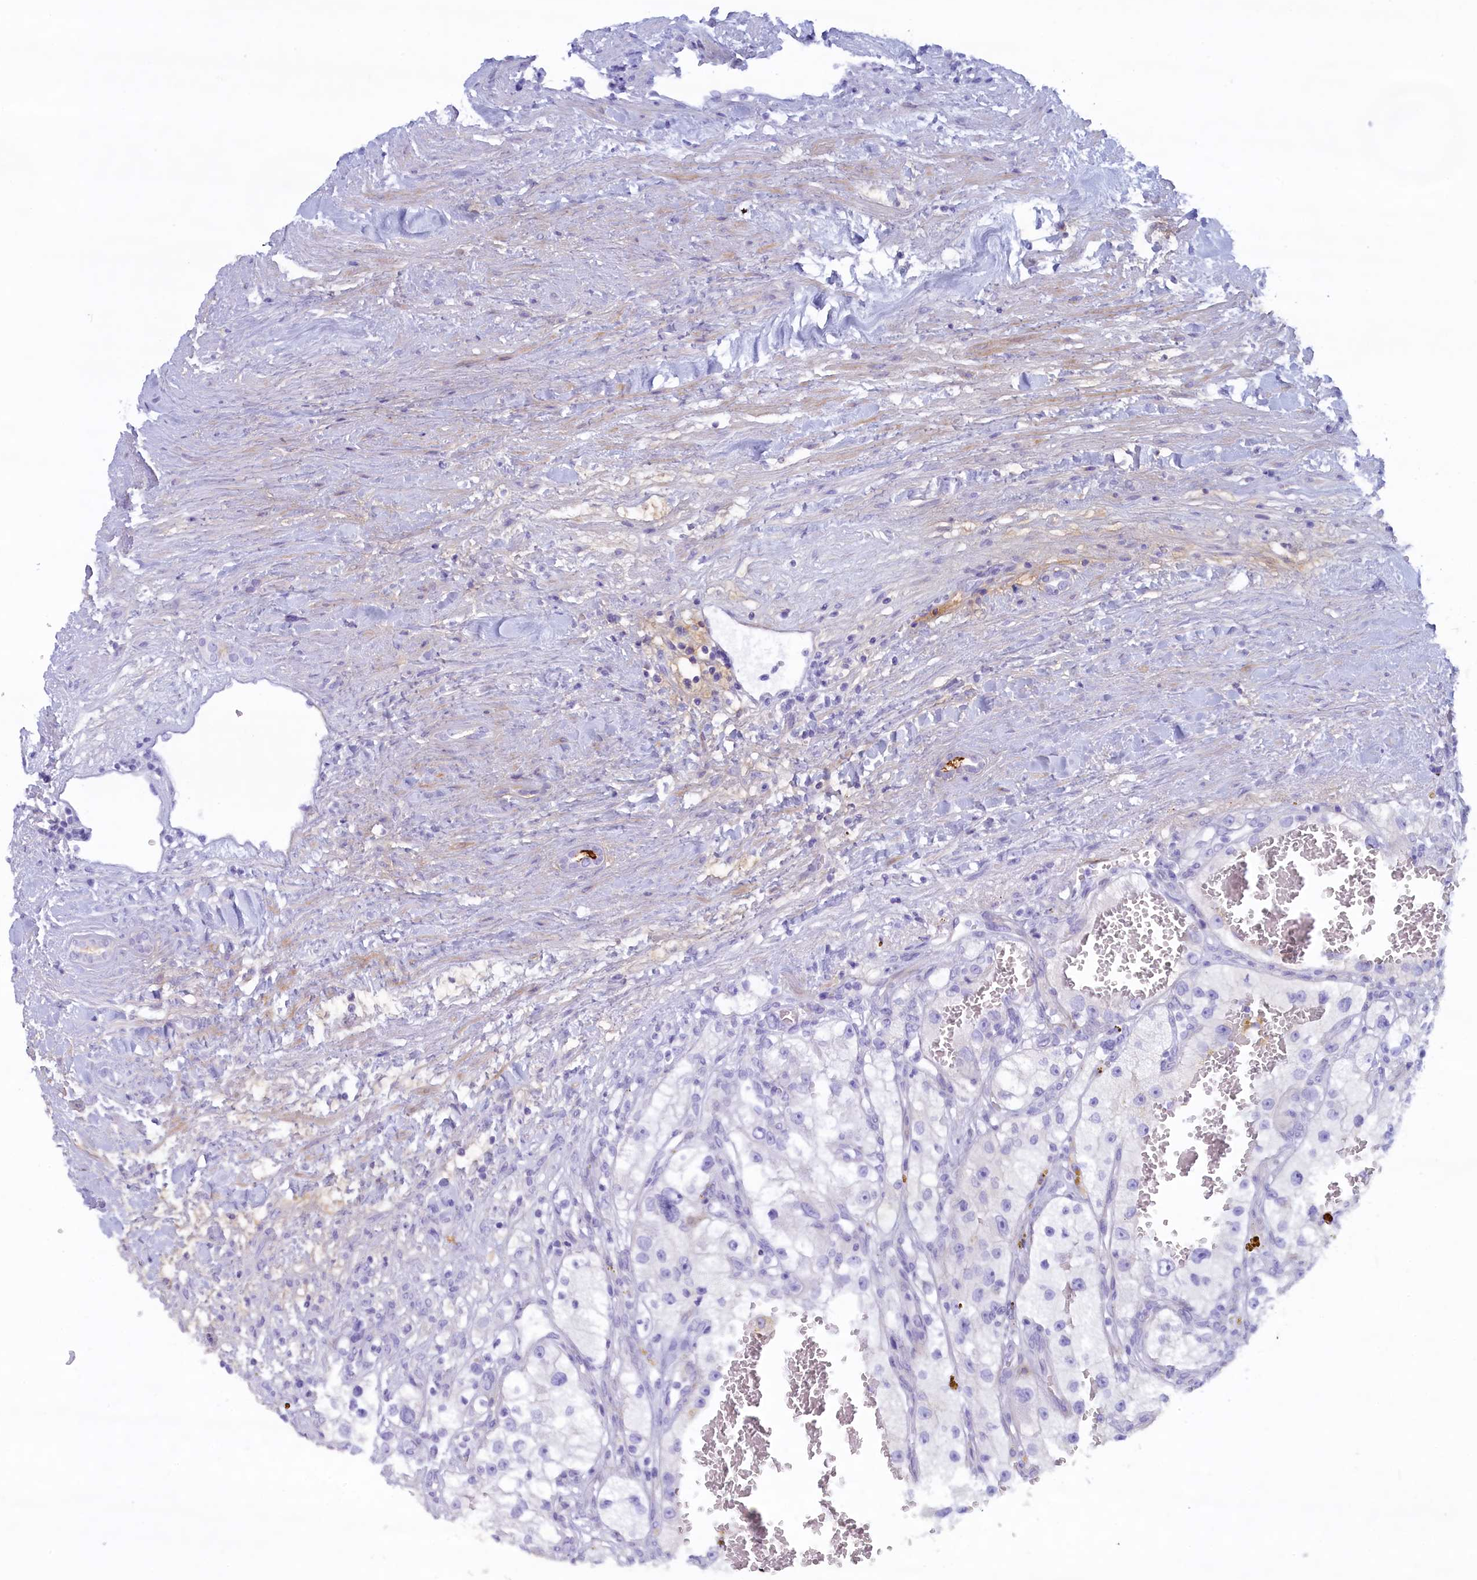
{"staining": {"intensity": "negative", "quantity": "none", "location": "none"}, "tissue": "renal cancer", "cell_type": "Tumor cells", "image_type": "cancer", "snomed": [{"axis": "morphology", "description": "Adenocarcinoma, NOS"}, {"axis": "topography", "description": "Kidney"}], "caption": "Histopathology image shows no protein staining in tumor cells of renal cancer tissue.", "gene": "MPV17L2", "patient": {"sex": "female", "age": 57}}